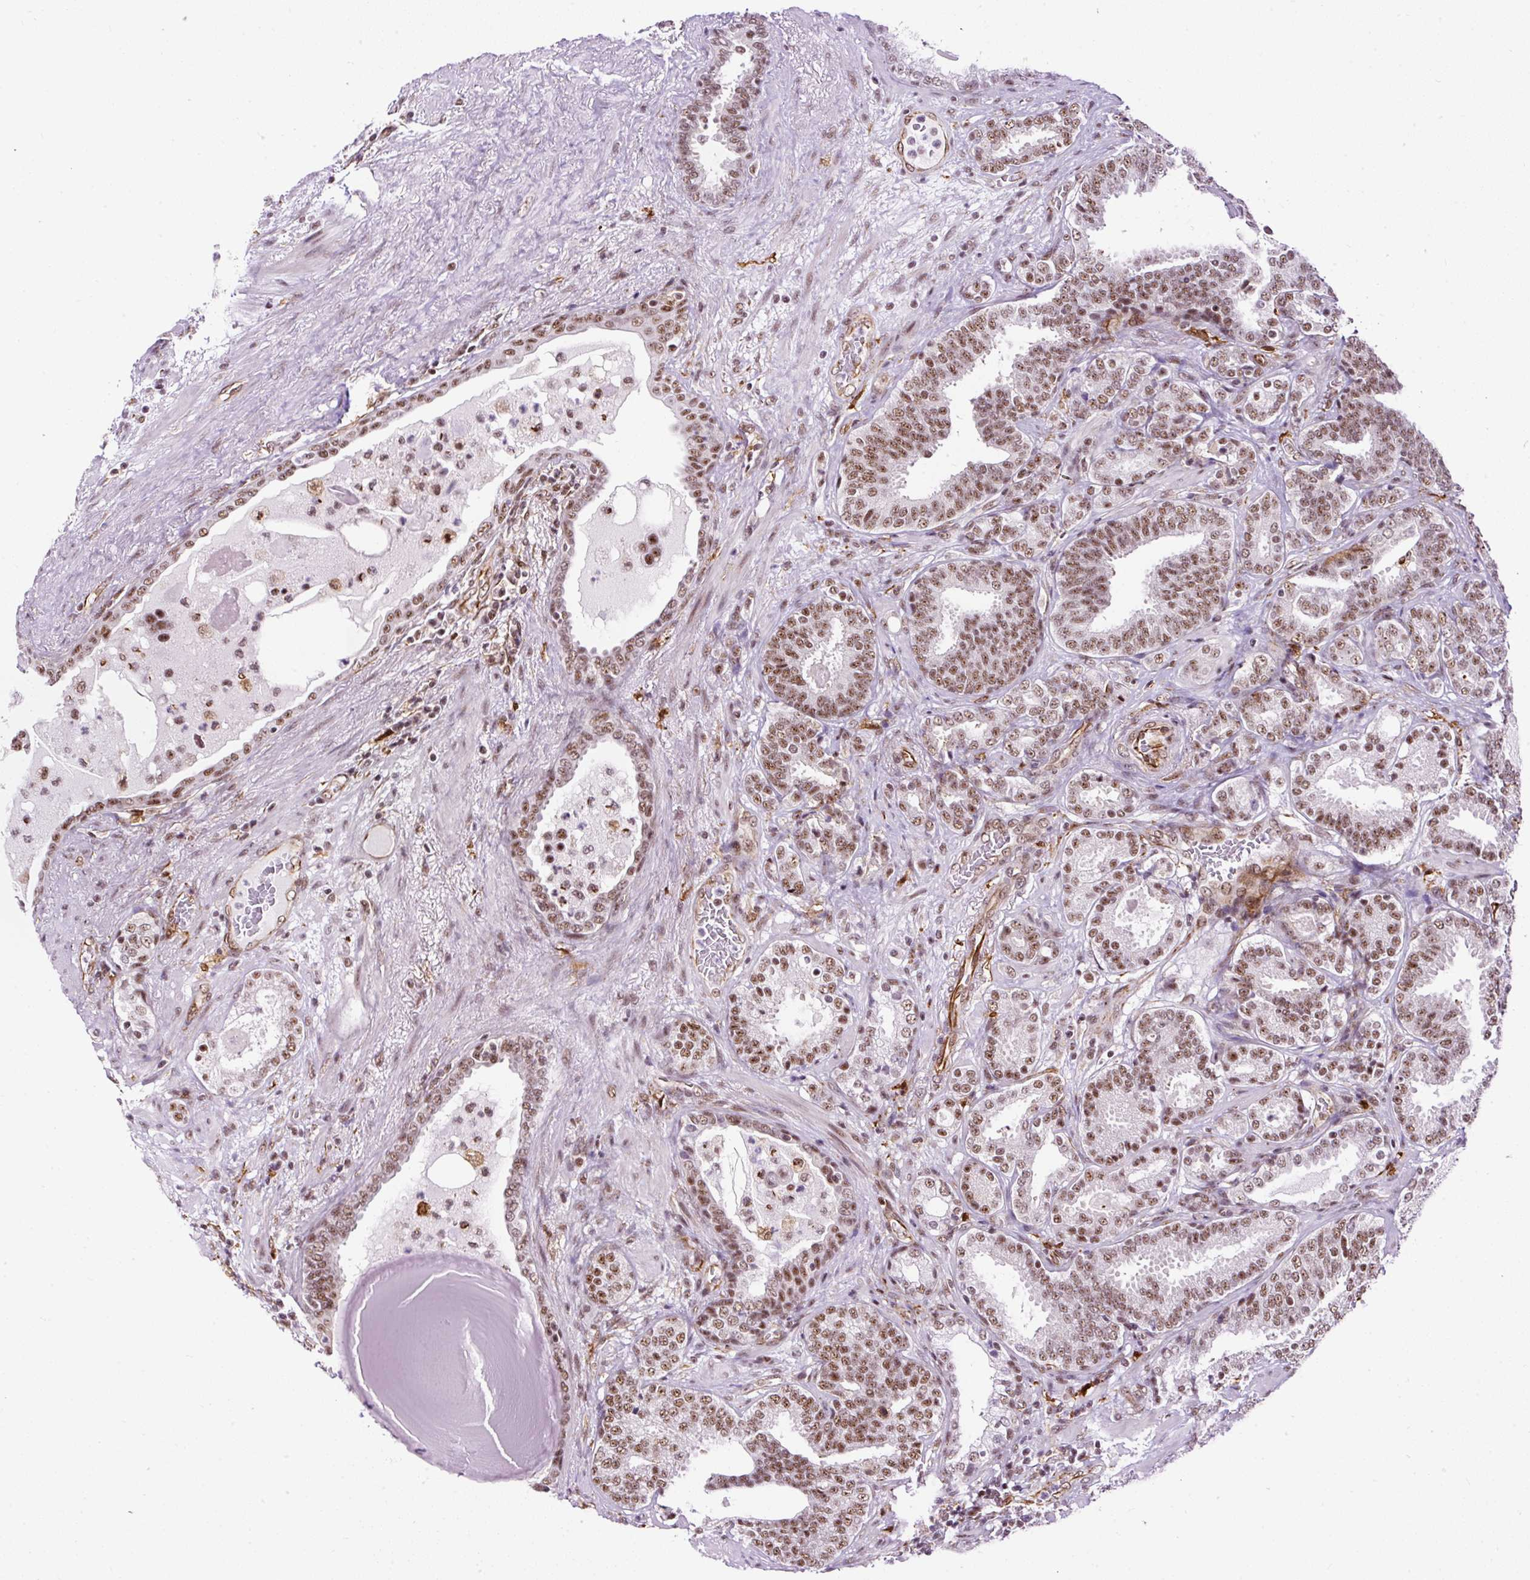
{"staining": {"intensity": "moderate", "quantity": ">75%", "location": "nuclear"}, "tissue": "prostate cancer", "cell_type": "Tumor cells", "image_type": "cancer", "snomed": [{"axis": "morphology", "description": "Adenocarcinoma, High grade"}, {"axis": "topography", "description": "Prostate"}], "caption": "This is a micrograph of immunohistochemistry (IHC) staining of prostate cancer (high-grade adenocarcinoma), which shows moderate staining in the nuclear of tumor cells.", "gene": "LUC7L2", "patient": {"sex": "male", "age": 65}}